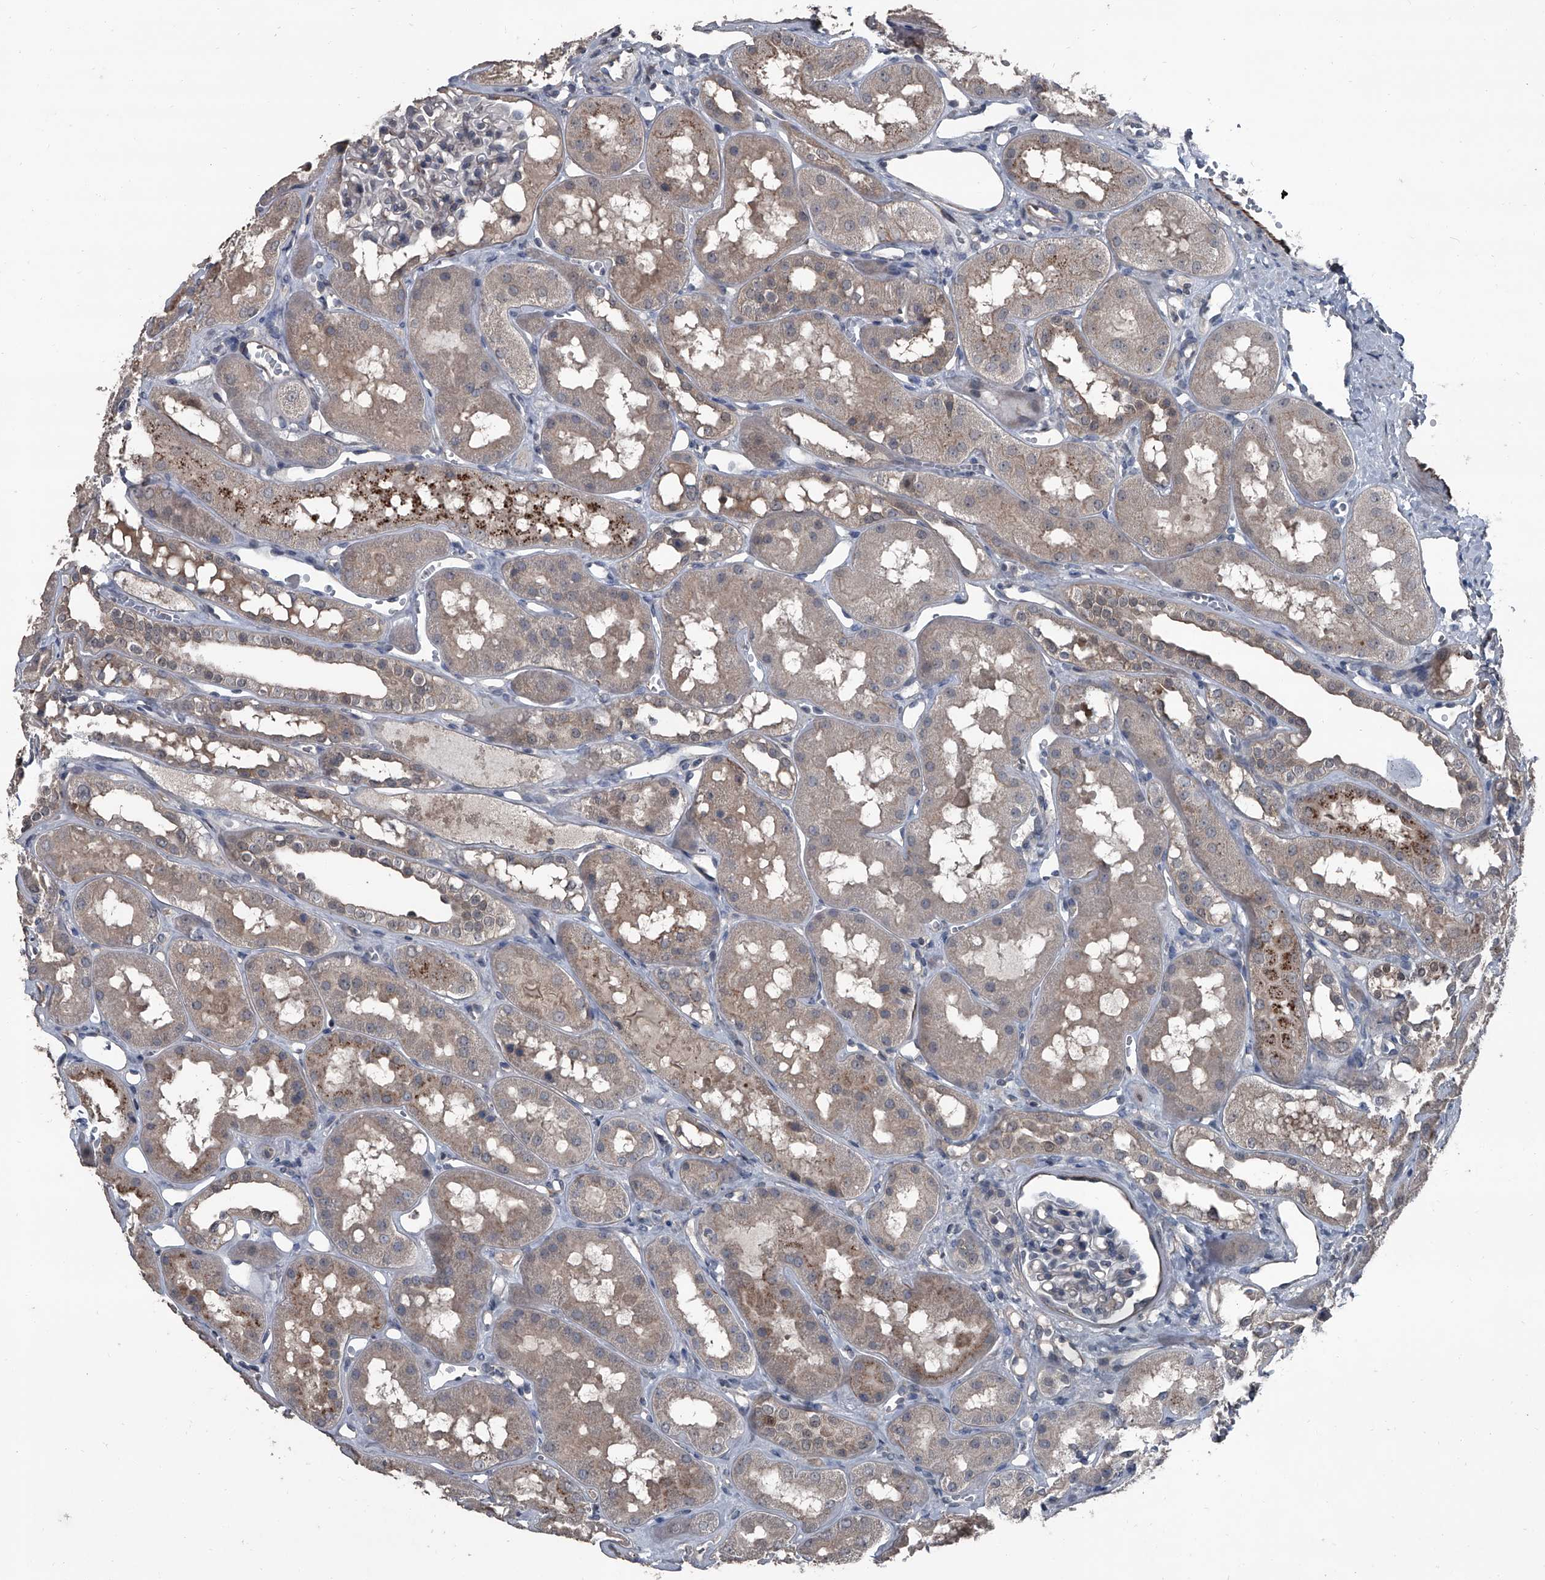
{"staining": {"intensity": "negative", "quantity": "none", "location": "none"}, "tissue": "kidney", "cell_type": "Cells in glomeruli", "image_type": "normal", "snomed": [{"axis": "morphology", "description": "Normal tissue, NOS"}, {"axis": "topography", "description": "Kidney"}], "caption": "High power microscopy photomicrograph of an immunohistochemistry (IHC) histopathology image of benign kidney, revealing no significant expression in cells in glomeruli.", "gene": "OARD1", "patient": {"sex": "male", "age": 16}}